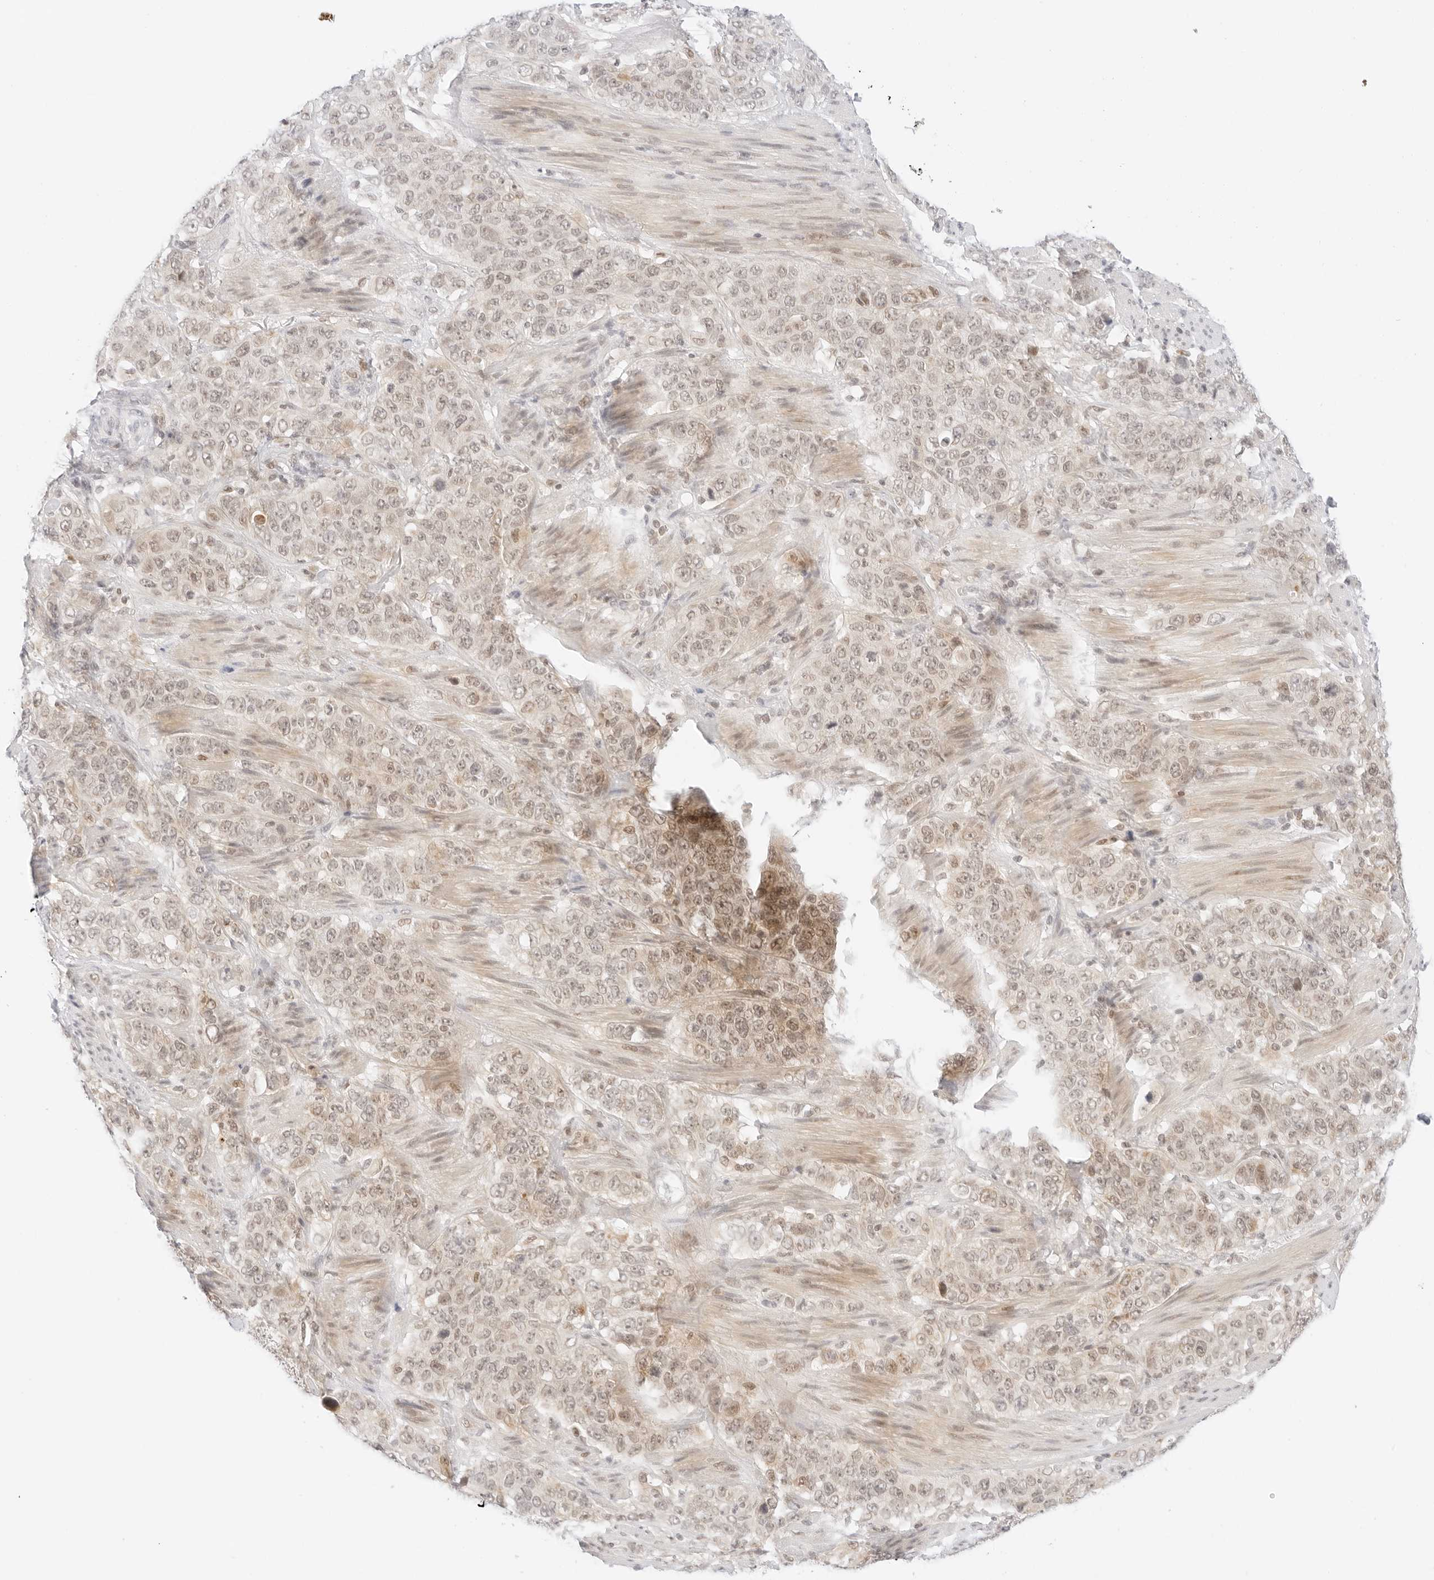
{"staining": {"intensity": "weak", "quantity": "25%-75%", "location": "nuclear"}, "tissue": "stomach cancer", "cell_type": "Tumor cells", "image_type": "cancer", "snomed": [{"axis": "morphology", "description": "Adenocarcinoma, NOS"}, {"axis": "topography", "description": "Stomach"}], "caption": "Protein positivity by immunohistochemistry demonstrates weak nuclear staining in approximately 25%-75% of tumor cells in adenocarcinoma (stomach).", "gene": "POLR3C", "patient": {"sex": "male", "age": 48}}